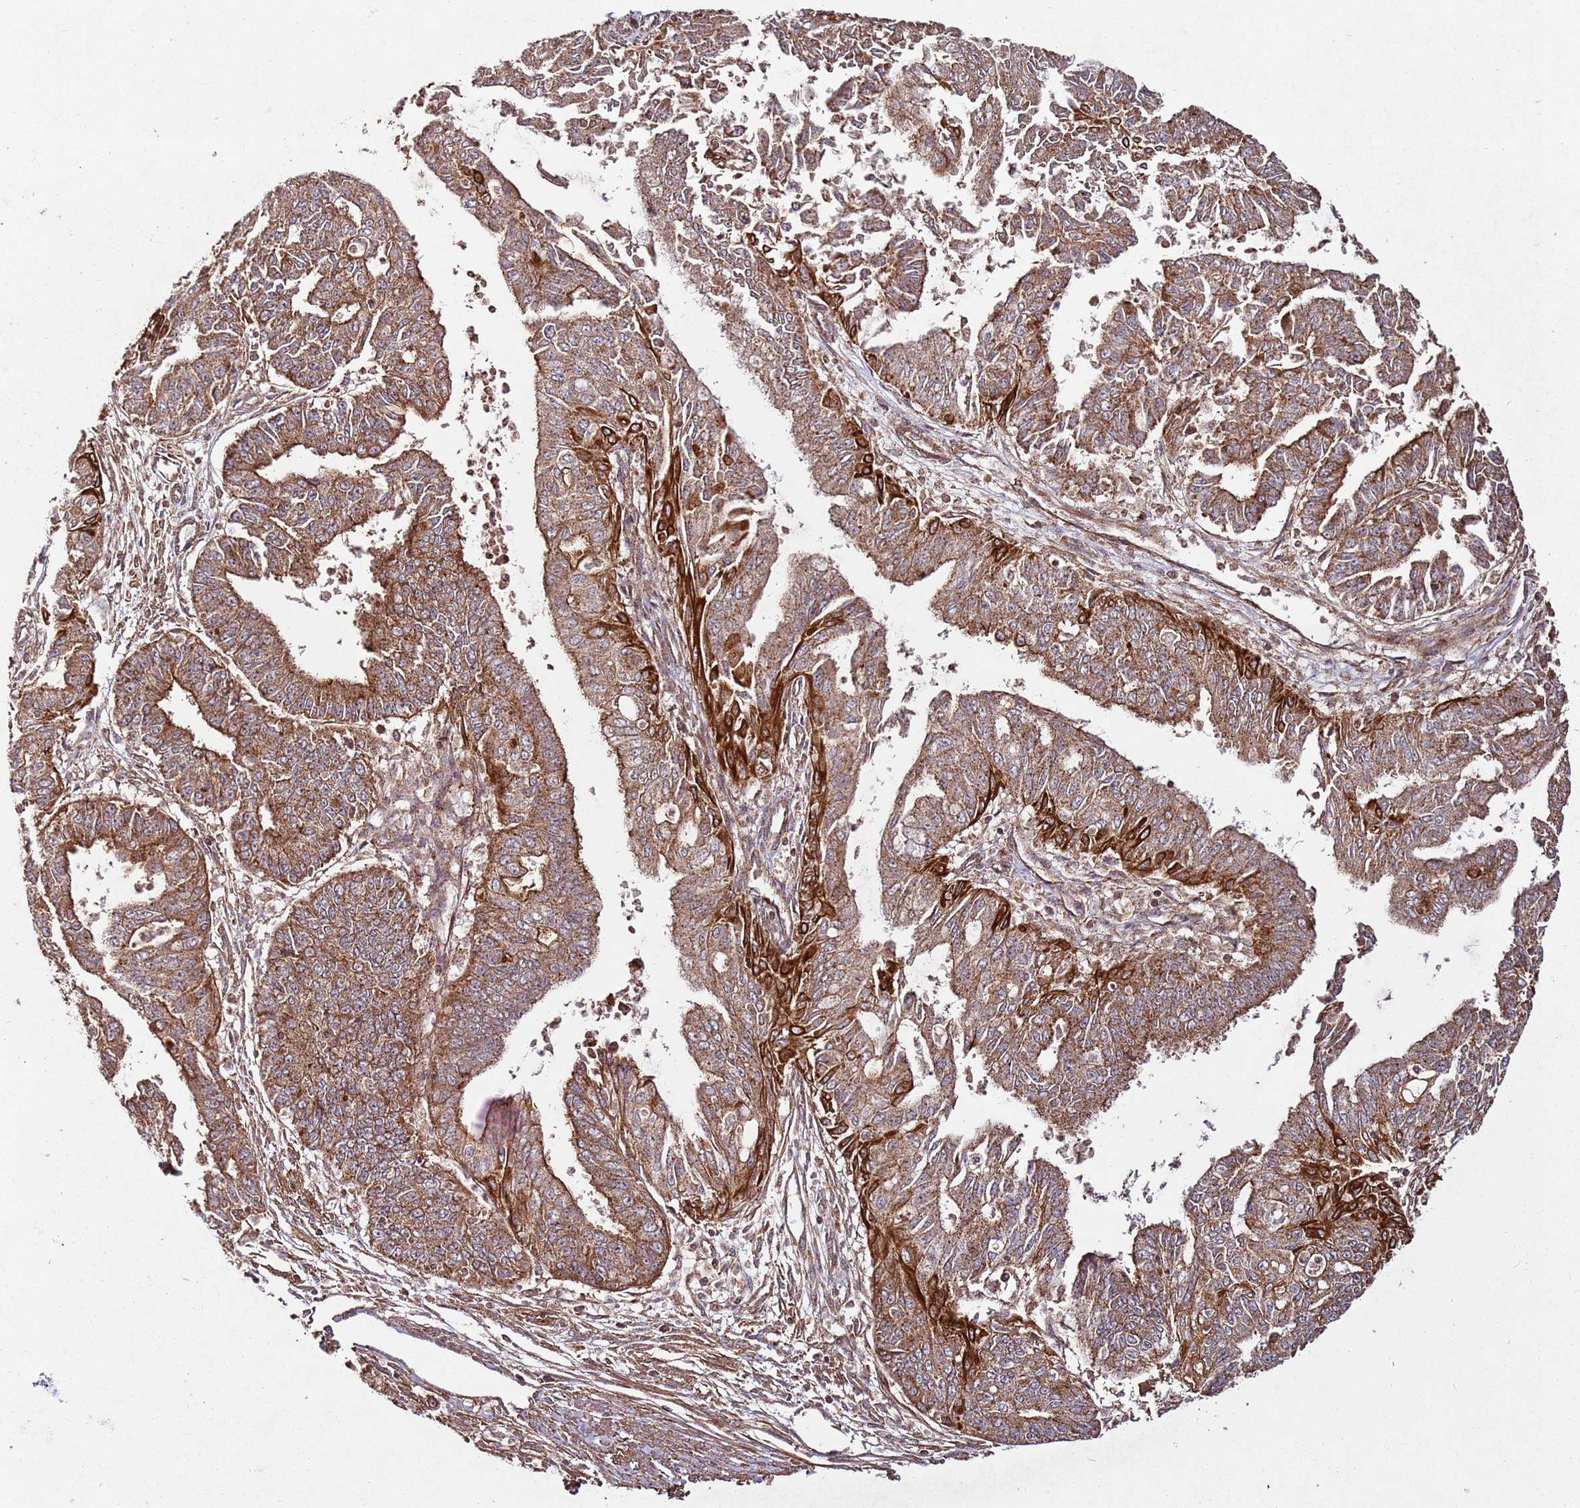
{"staining": {"intensity": "moderate", "quantity": ">75%", "location": "cytoplasmic/membranous"}, "tissue": "endometrial cancer", "cell_type": "Tumor cells", "image_type": "cancer", "snomed": [{"axis": "morphology", "description": "Adenocarcinoma, NOS"}, {"axis": "topography", "description": "Endometrium"}], "caption": "IHC micrograph of neoplastic tissue: endometrial adenocarcinoma stained using IHC displays medium levels of moderate protein expression localized specifically in the cytoplasmic/membranous of tumor cells, appearing as a cytoplasmic/membranous brown color.", "gene": "FAM186A", "patient": {"sex": "female", "age": 73}}